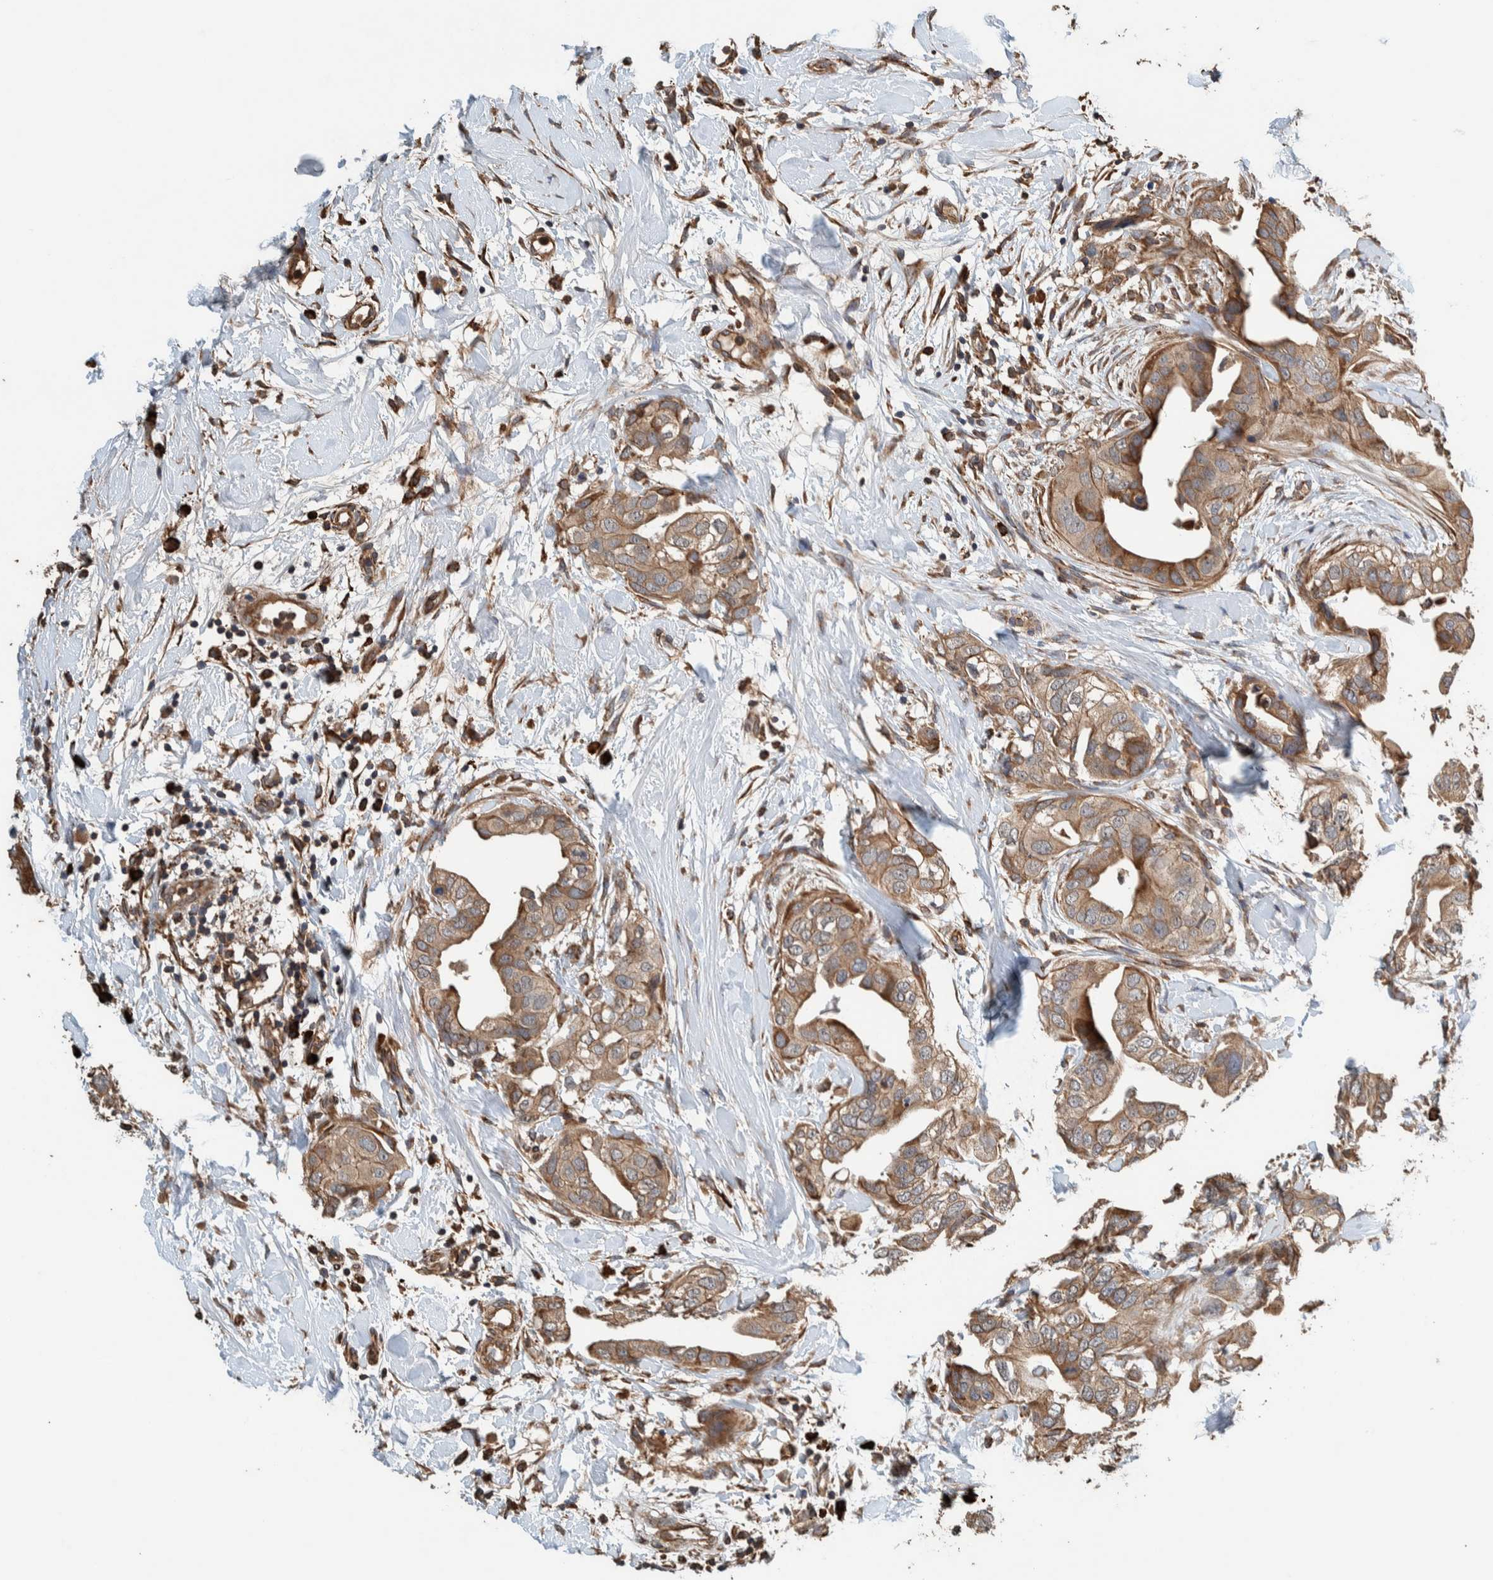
{"staining": {"intensity": "moderate", "quantity": ">75%", "location": "cytoplasmic/membranous"}, "tissue": "breast cancer", "cell_type": "Tumor cells", "image_type": "cancer", "snomed": [{"axis": "morphology", "description": "Duct carcinoma"}, {"axis": "topography", "description": "Breast"}], "caption": "This micrograph reveals immunohistochemistry (IHC) staining of breast intraductal carcinoma, with medium moderate cytoplasmic/membranous positivity in approximately >75% of tumor cells.", "gene": "PLA2G3", "patient": {"sex": "female", "age": 40}}